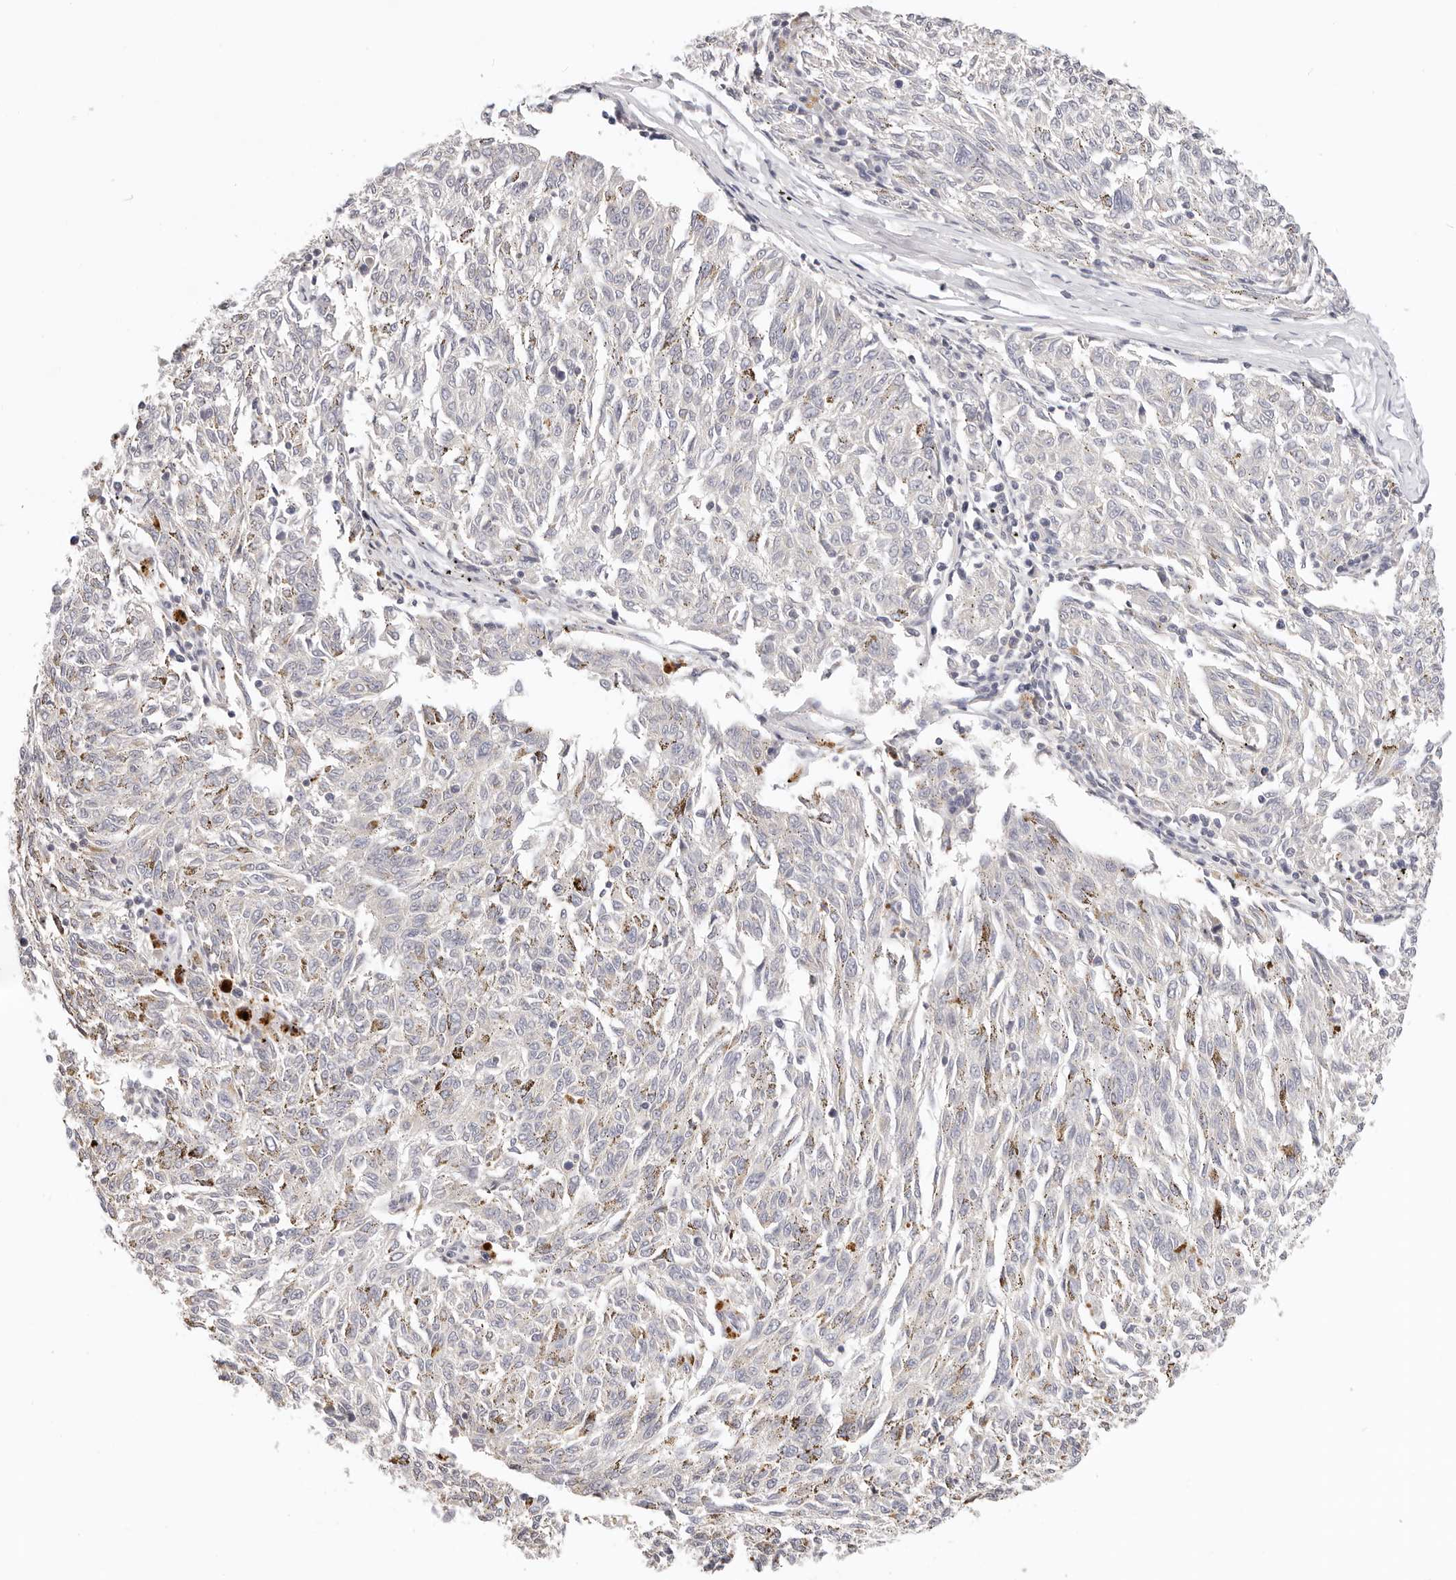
{"staining": {"intensity": "negative", "quantity": "none", "location": "none"}, "tissue": "melanoma", "cell_type": "Tumor cells", "image_type": "cancer", "snomed": [{"axis": "morphology", "description": "Malignant melanoma, NOS"}, {"axis": "topography", "description": "Skin"}], "caption": "Tumor cells show no significant protein staining in malignant melanoma. (Brightfield microscopy of DAB (3,3'-diaminobenzidine) immunohistochemistry at high magnification).", "gene": "GGPS1", "patient": {"sex": "female", "age": 72}}